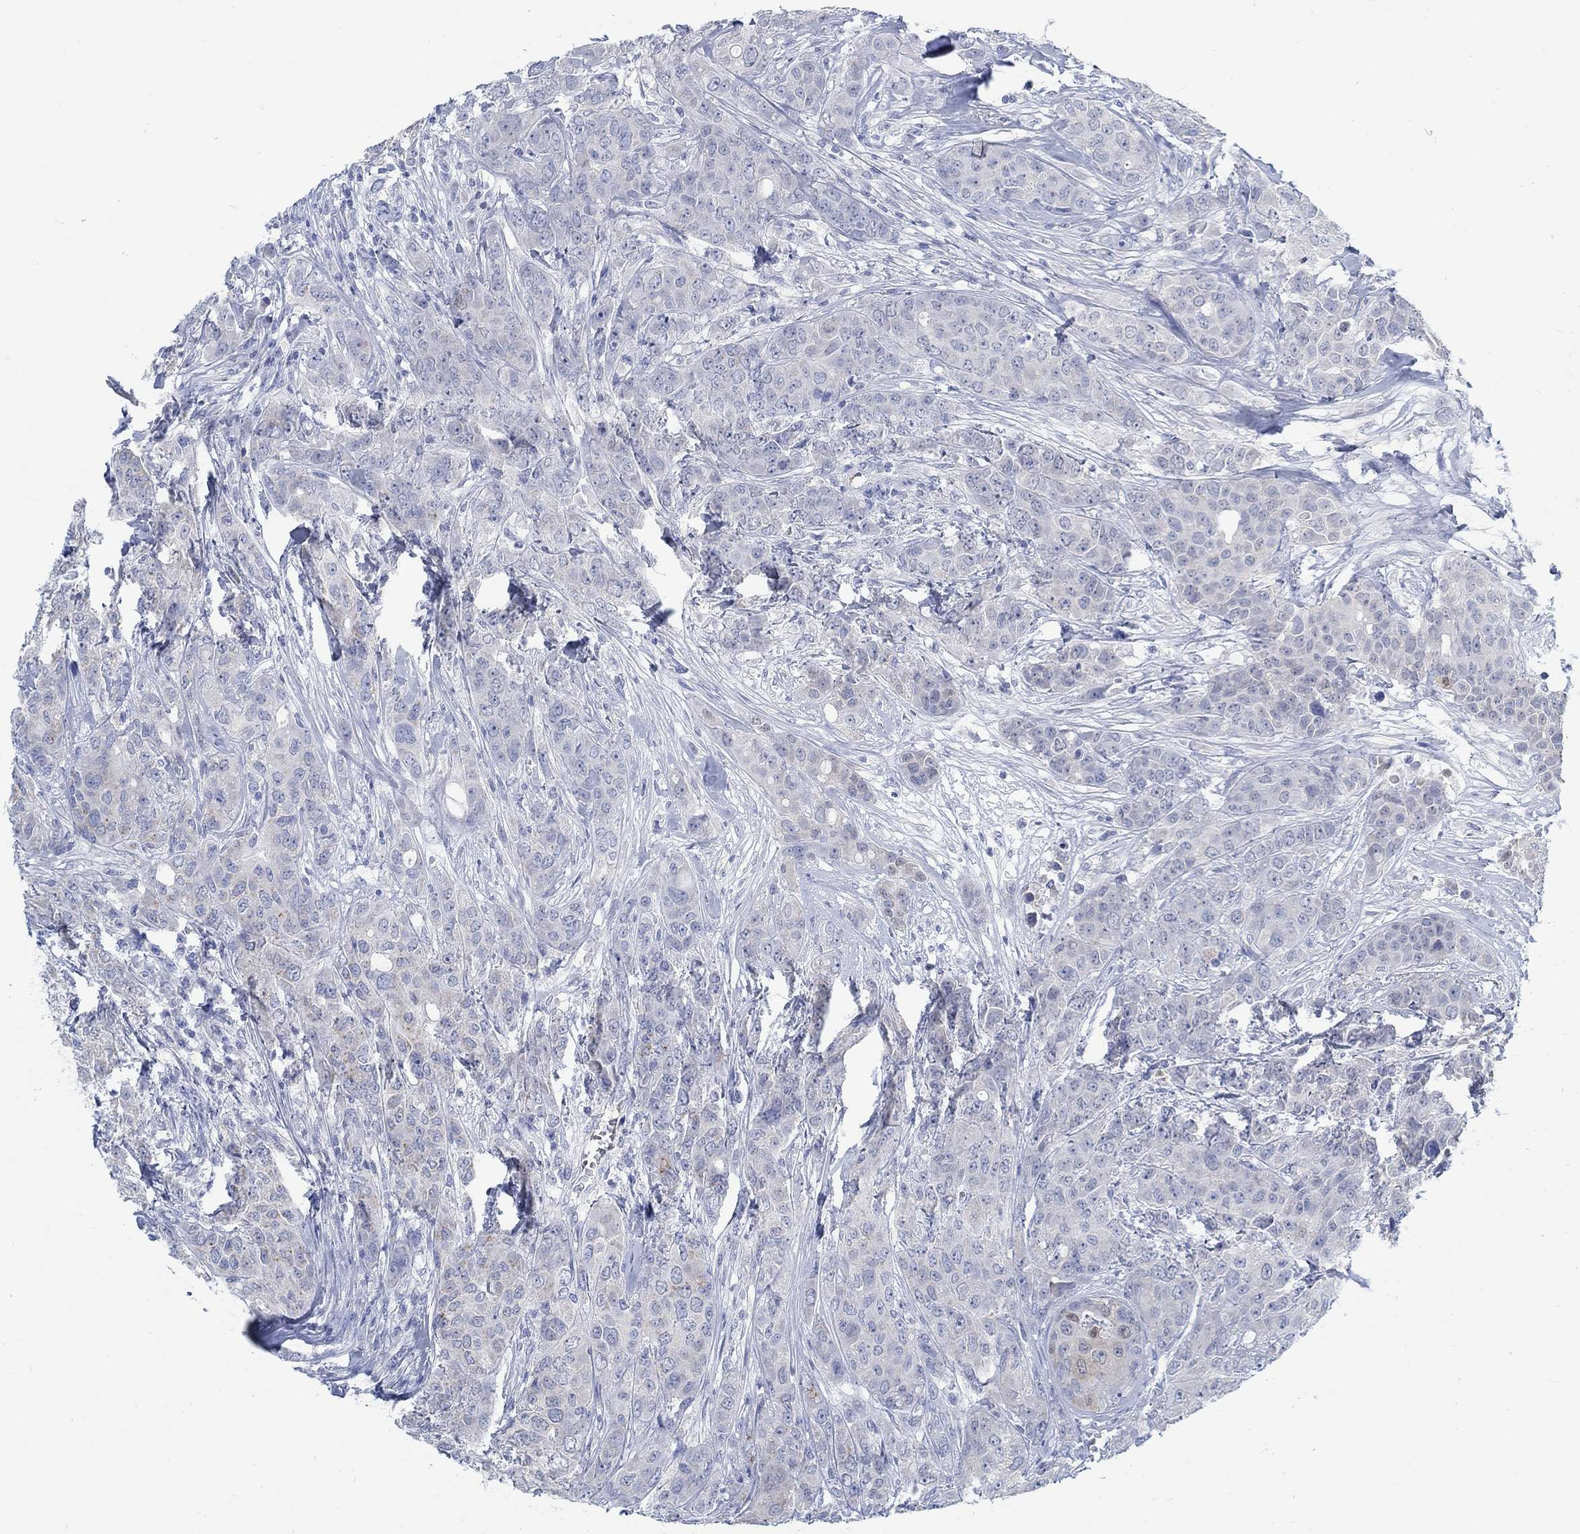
{"staining": {"intensity": "weak", "quantity": "<25%", "location": "cytoplasmic/membranous"}, "tissue": "breast cancer", "cell_type": "Tumor cells", "image_type": "cancer", "snomed": [{"axis": "morphology", "description": "Duct carcinoma"}, {"axis": "topography", "description": "Breast"}], "caption": "There is no significant positivity in tumor cells of breast cancer.", "gene": "TEKT4", "patient": {"sex": "female", "age": 43}}